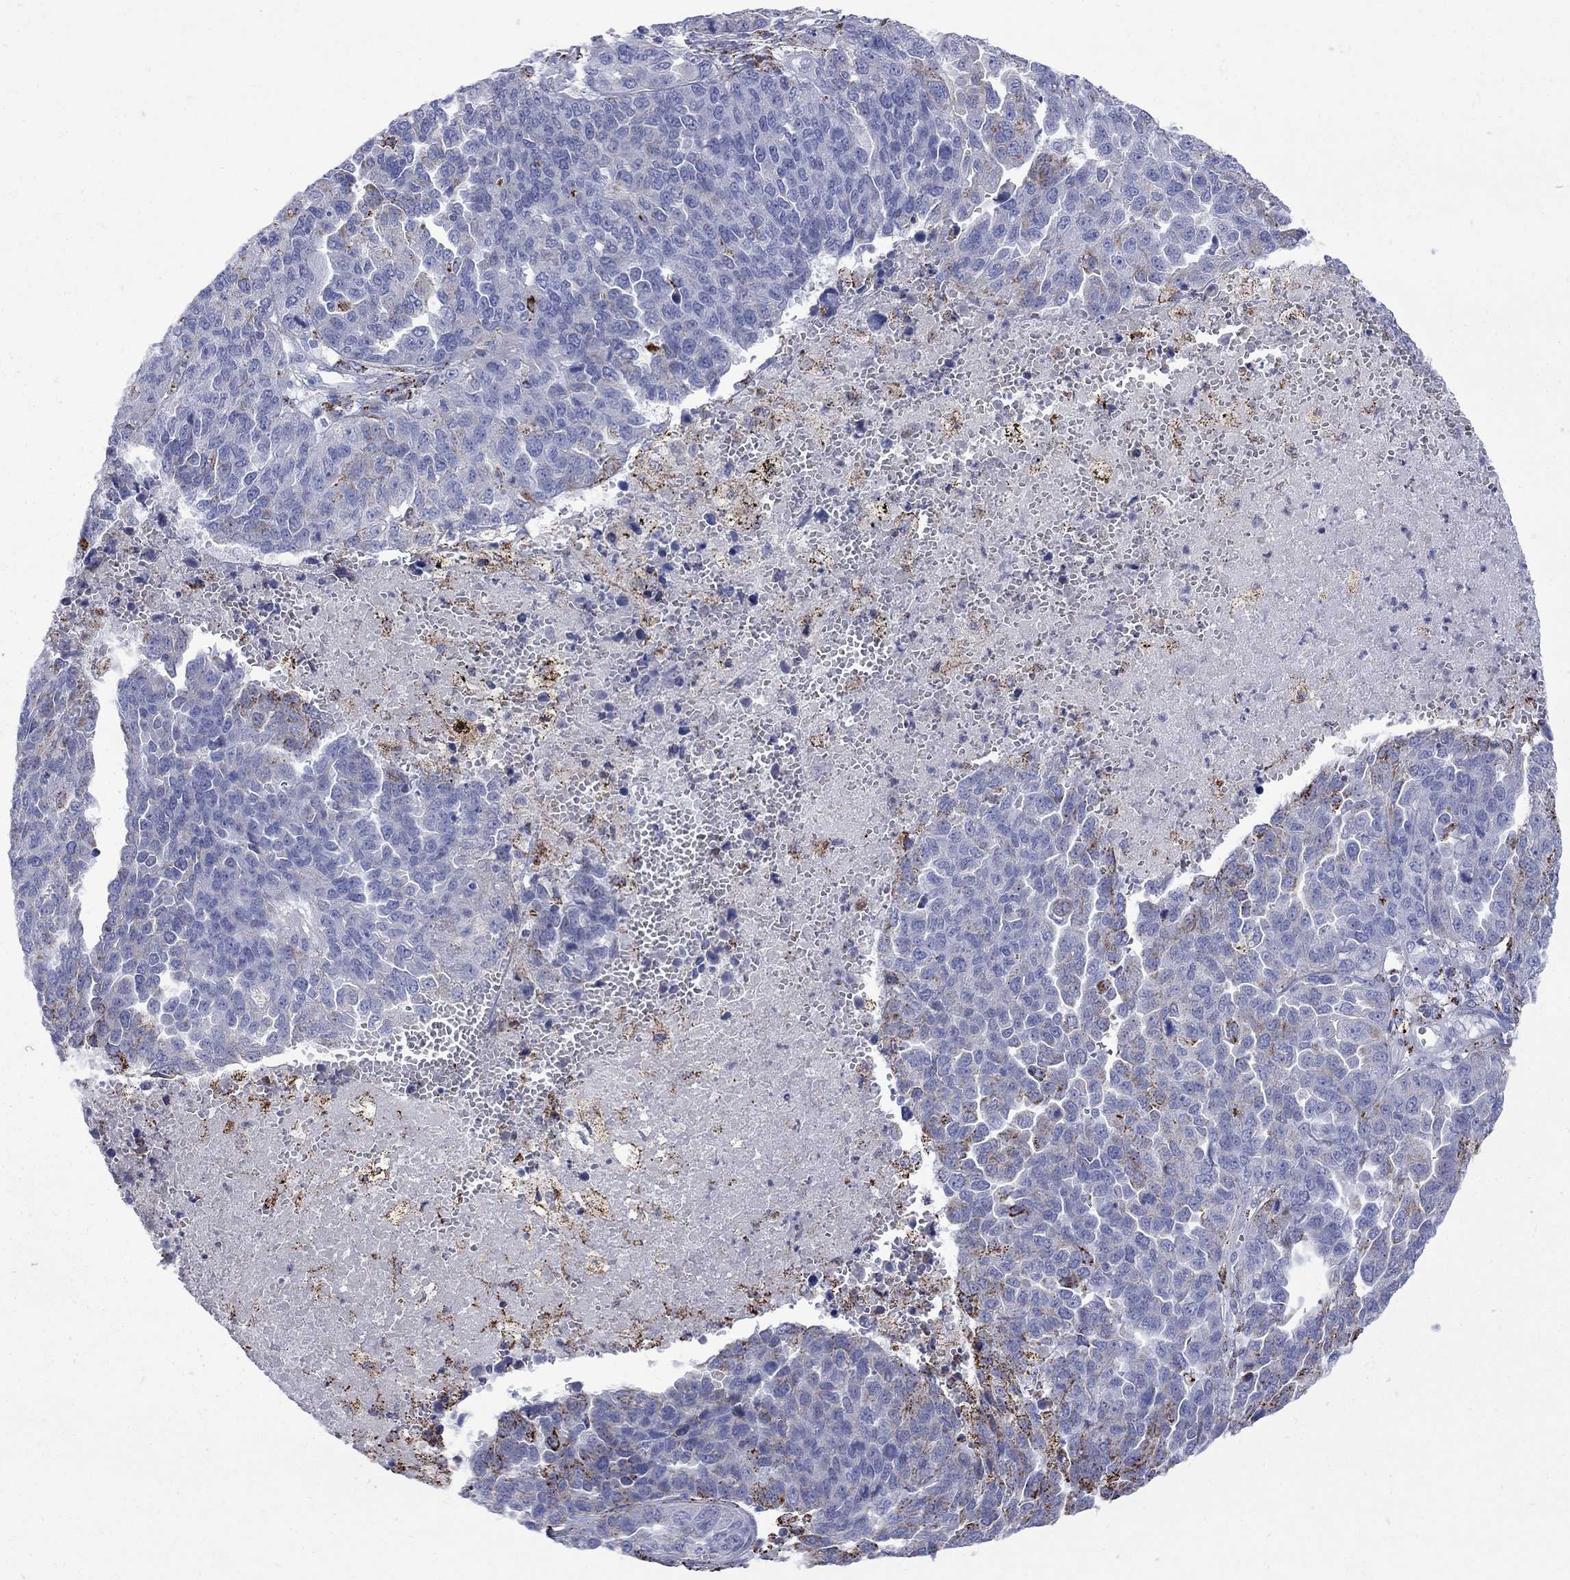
{"staining": {"intensity": "negative", "quantity": "none", "location": "none"}, "tissue": "ovarian cancer", "cell_type": "Tumor cells", "image_type": "cancer", "snomed": [{"axis": "morphology", "description": "Cystadenocarcinoma, serous, NOS"}, {"axis": "topography", "description": "Ovary"}], "caption": "DAB (3,3'-diaminobenzidine) immunohistochemical staining of human ovarian cancer shows no significant staining in tumor cells.", "gene": "SESTD1", "patient": {"sex": "female", "age": 87}}